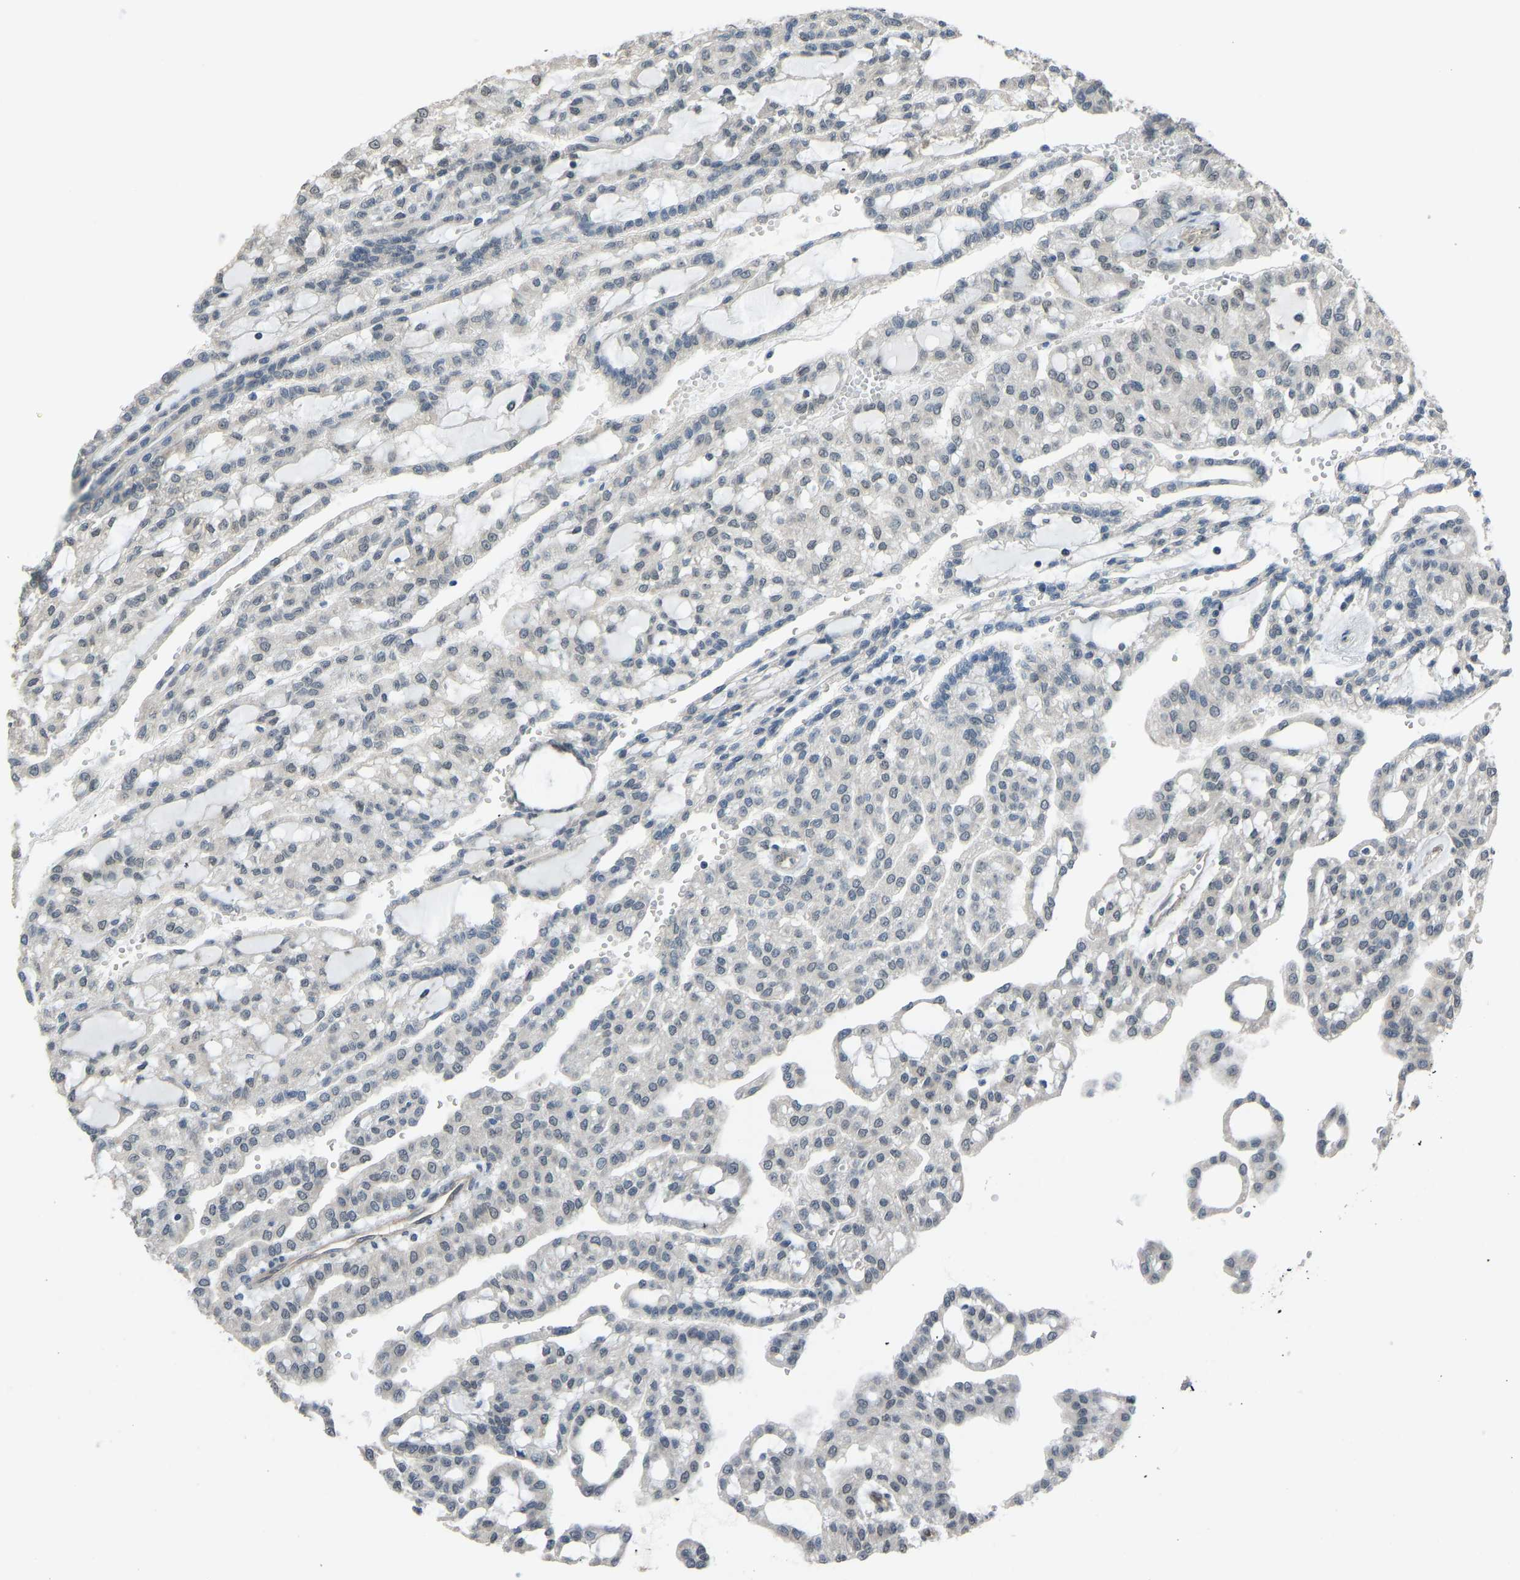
{"staining": {"intensity": "negative", "quantity": "none", "location": "none"}, "tissue": "renal cancer", "cell_type": "Tumor cells", "image_type": "cancer", "snomed": [{"axis": "morphology", "description": "Adenocarcinoma, NOS"}, {"axis": "topography", "description": "Kidney"}], "caption": "DAB immunohistochemical staining of renal cancer reveals no significant positivity in tumor cells. (DAB immunohistochemistry (IHC) with hematoxylin counter stain).", "gene": "KPNA6", "patient": {"sex": "male", "age": 63}}